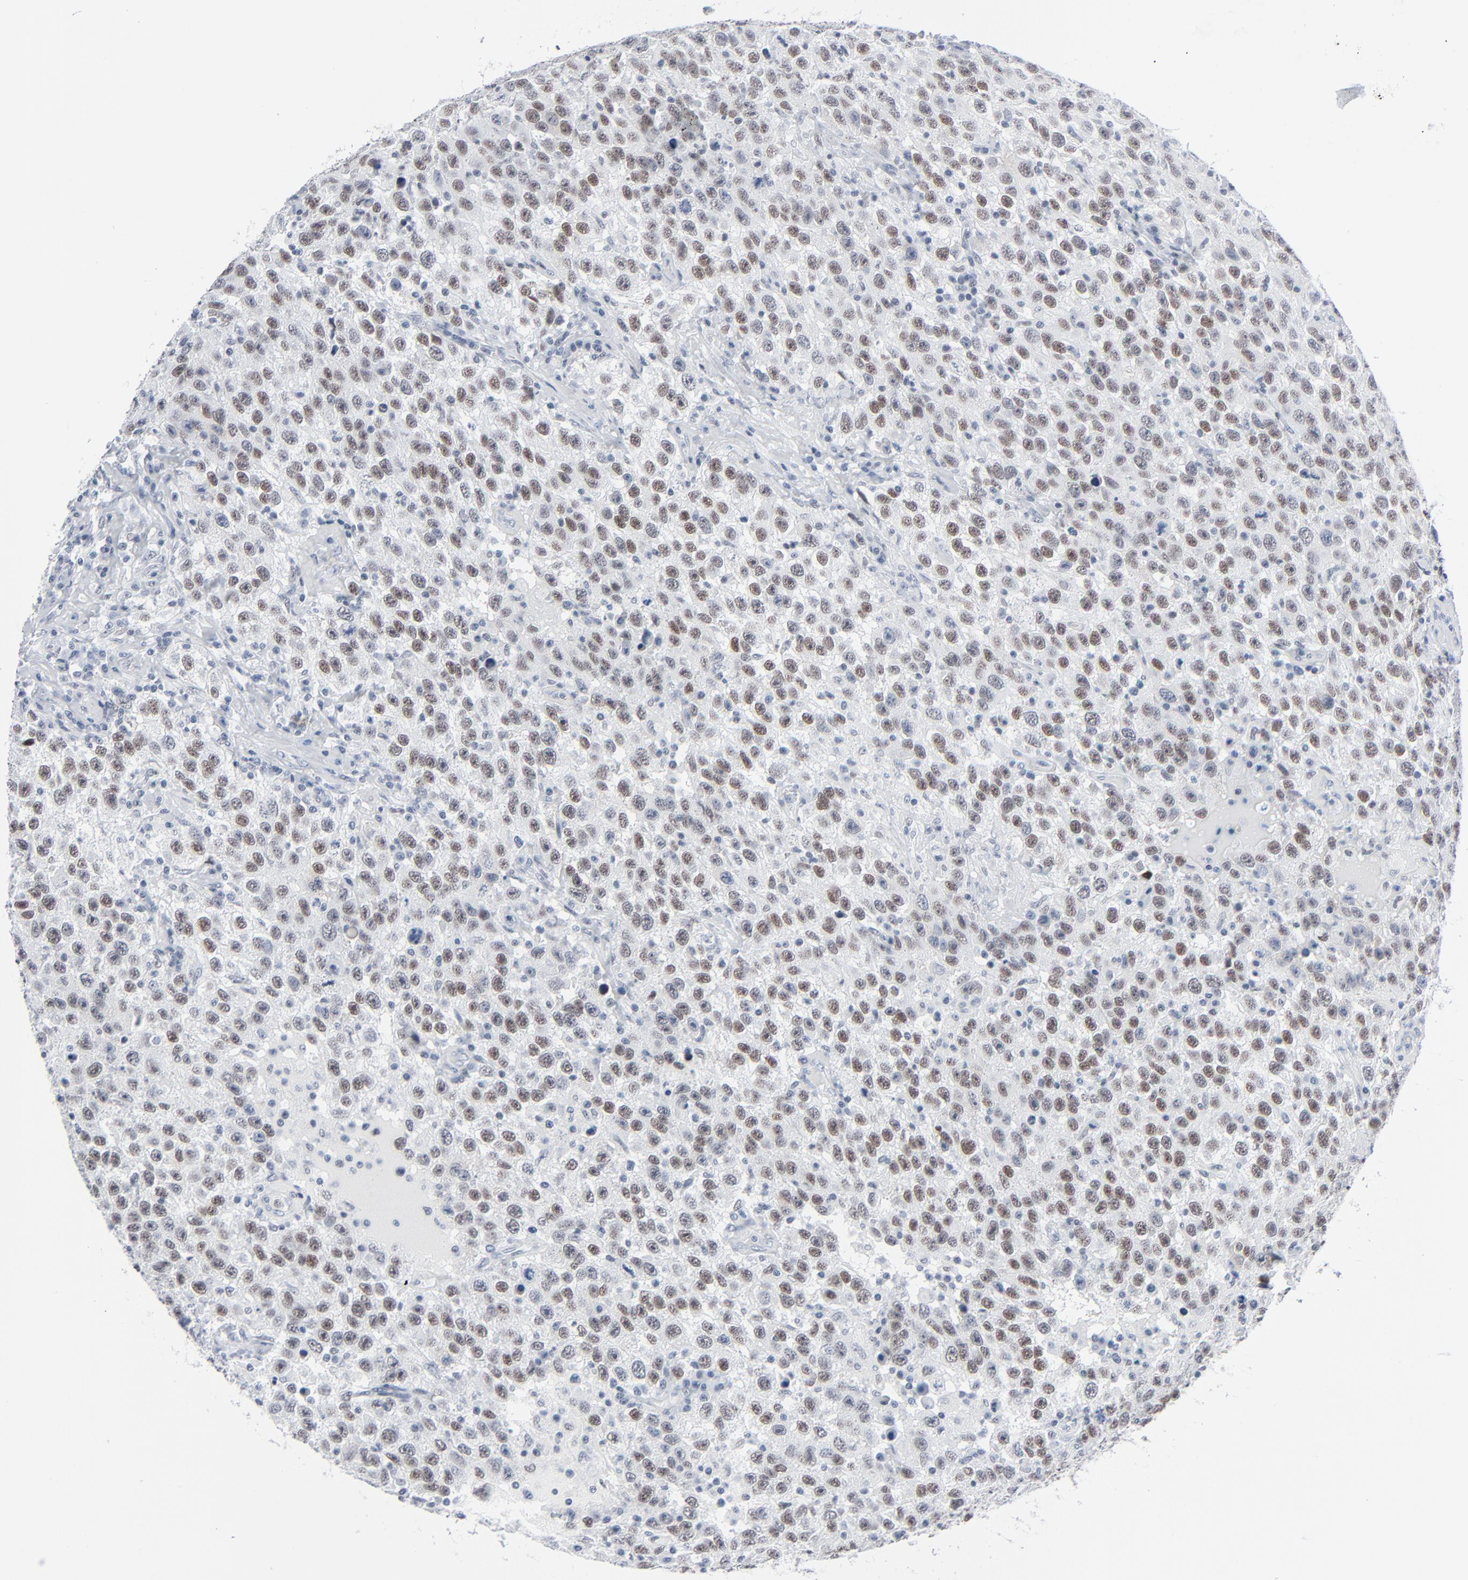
{"staining": {"intensity": "weak", "quantity": ">75%", "location": "nuclear"}, "tissue": "testis cancer", "cell_type": "Tumor cells", "image_type": "cancer", "snomed": [{"axis": "morphology", "description": "Seminoma, NOS"}, {"axis": "topography", "description": "Testis"}], "caption": "Testis seminoma was stained to show a protein in brown. There is low levels of weak nuclear expression in about >75% of tumor cells.", "gene": "SIRT1", "patient": {"sex": "male", "age": 41}}